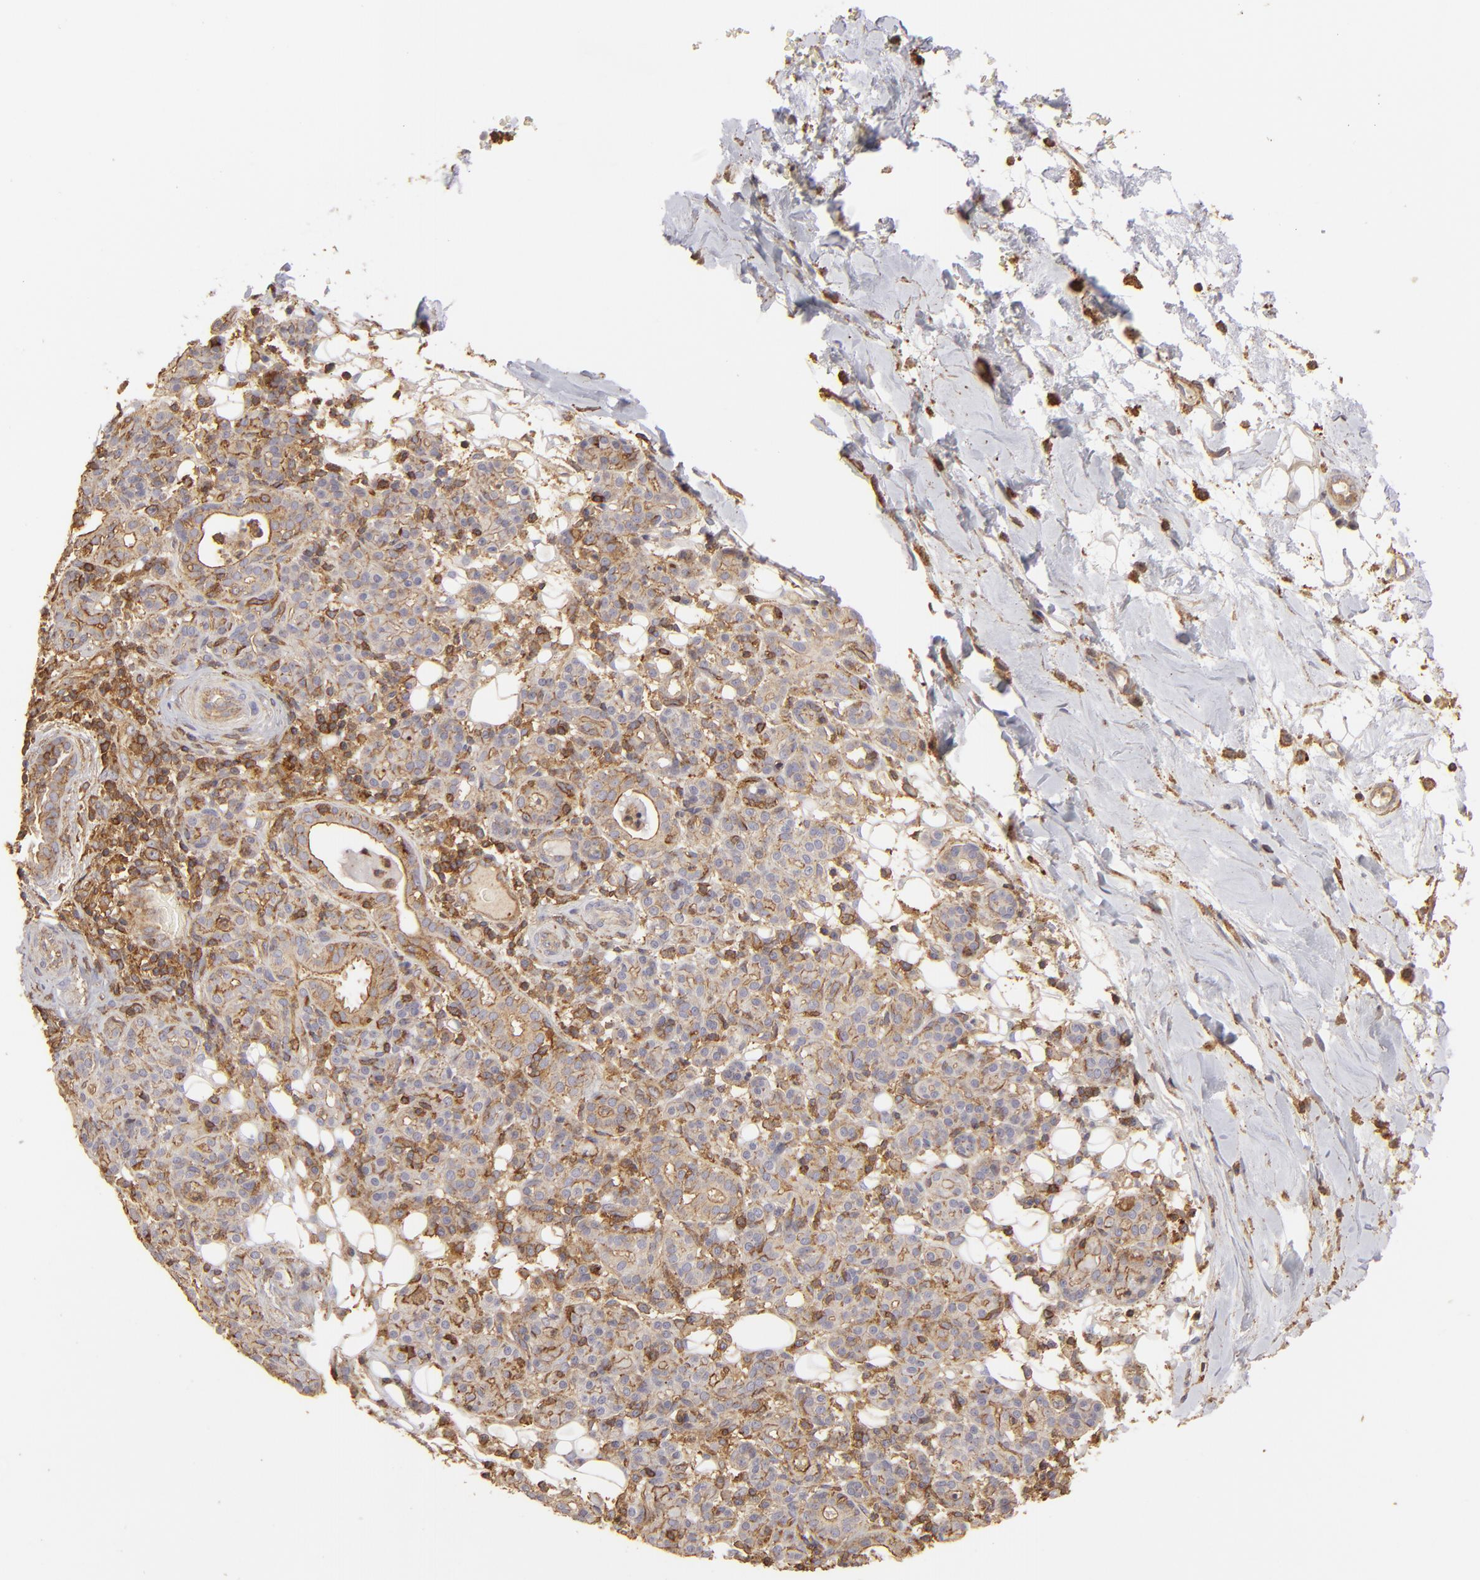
{"staining": {"intensity": "moderate", "quantity": ">75%", "location": "cytoplasmic/membranous"}, "tissue": "skin cancer", "cell_type": "Tumor cells", "image_type": "cancer", "snomed": [{"axis": "morphology", "description": "Squamous cell carcinoma, NOS"}, {"axis": "topography", "description": "Skin"}], "caption": "A histopathology image of human skin cancer stained for a protein demonstrates moderate cytoplasmic/membranous brown staining in tumor cells.", "gene": "ACTB", "patient": {"sex": "male", "age": 84}}